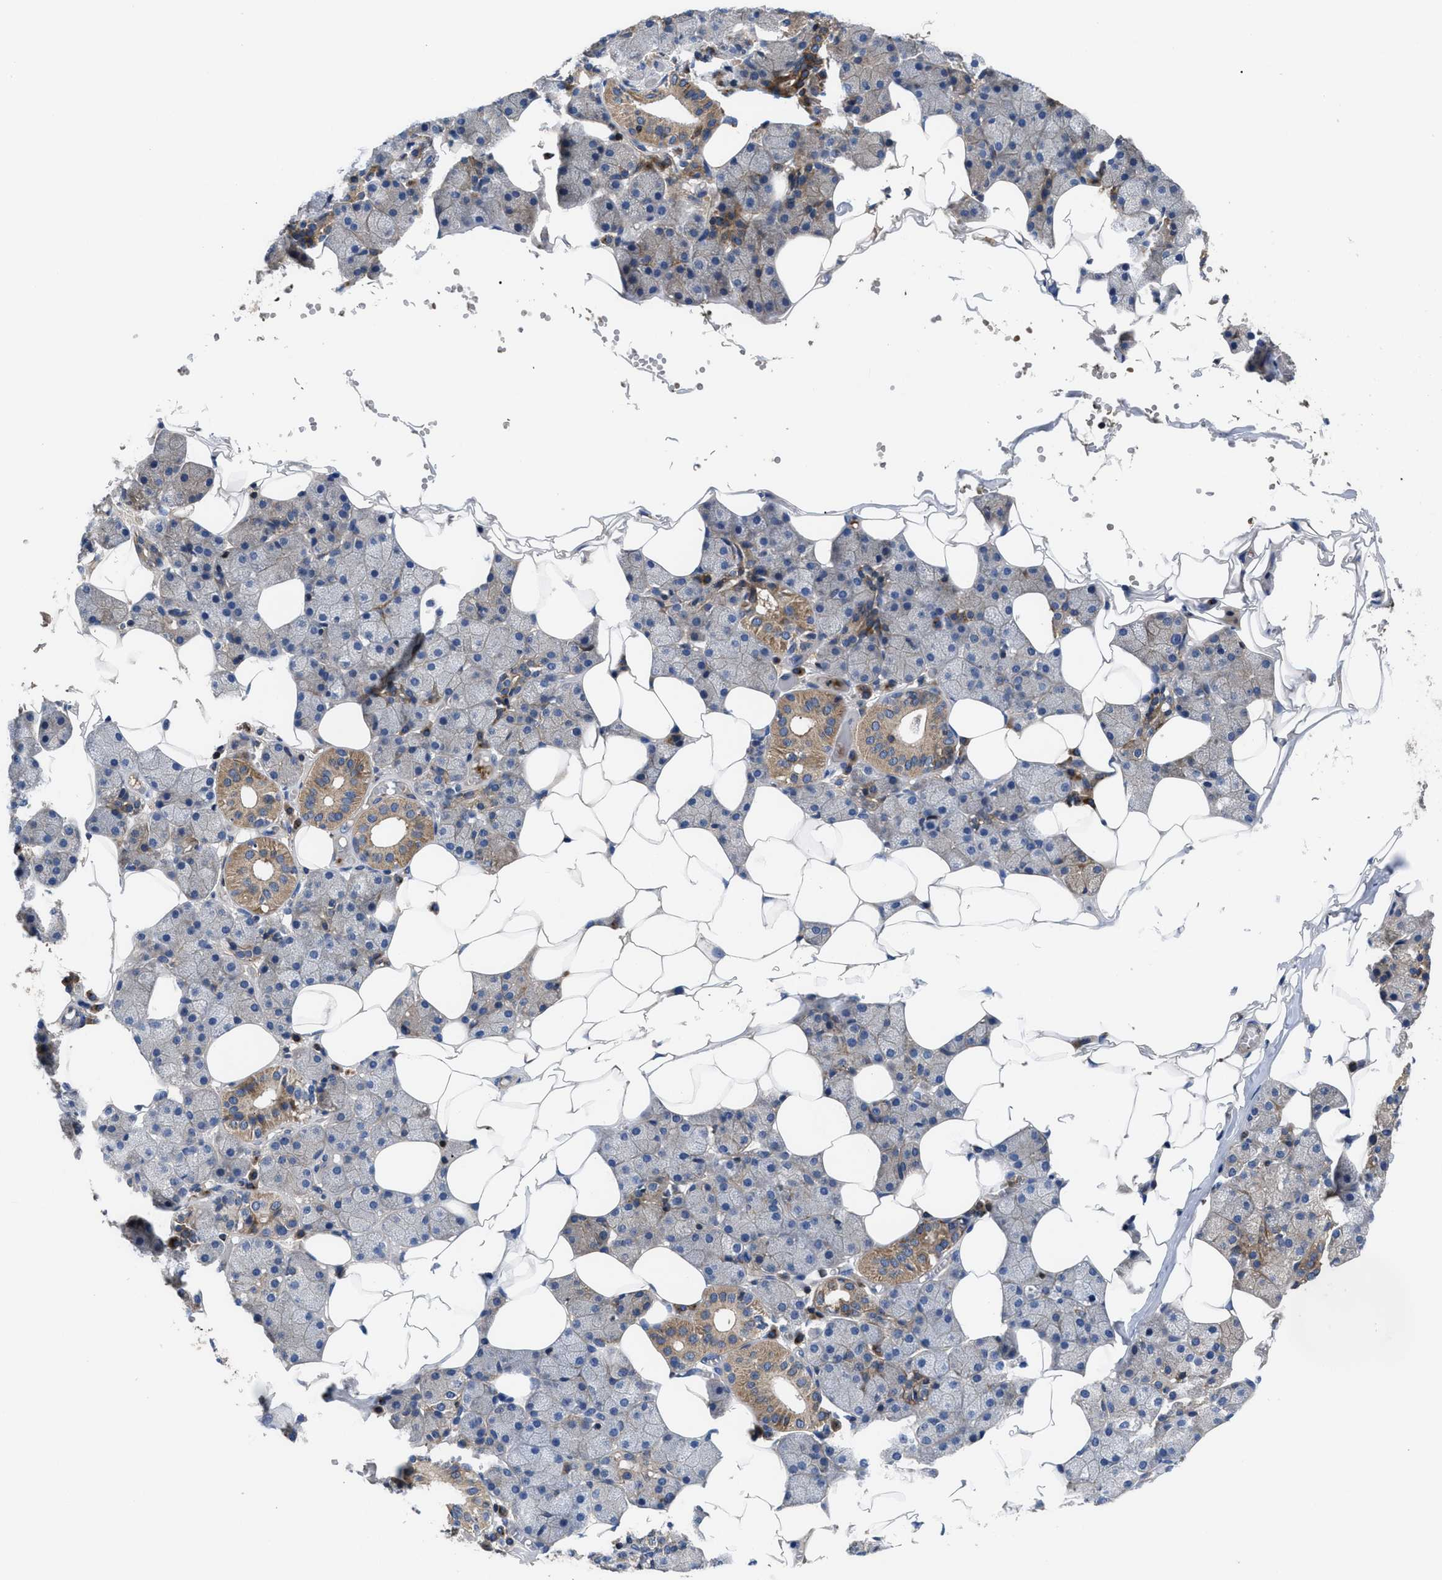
{"staining": {"intensity": "moderate", "quantity": "25%-75%", "location": "cytoplasmic/membranous"}, "tissue": "salivary gland", "cell_type": "Glandular cells", "image_type": "normal", "snomed": [{"axis": "morphology", "description": "Normal tissue, NOS"}, {"axis": "topography", "description": "Salivary gland"}], "caption": "Brown immunohistochemical staining in normal salivary gland exhibits moderate cytoplasmic/membranous positivity in approximately 25%-75% of glandular cells. Using DAB (brown) and hematoxylin (blue) stains, captured at high magnification using brightfield microscopy.", "gene": "YBEY", "patient": {"sex": "female", "age": 33}}